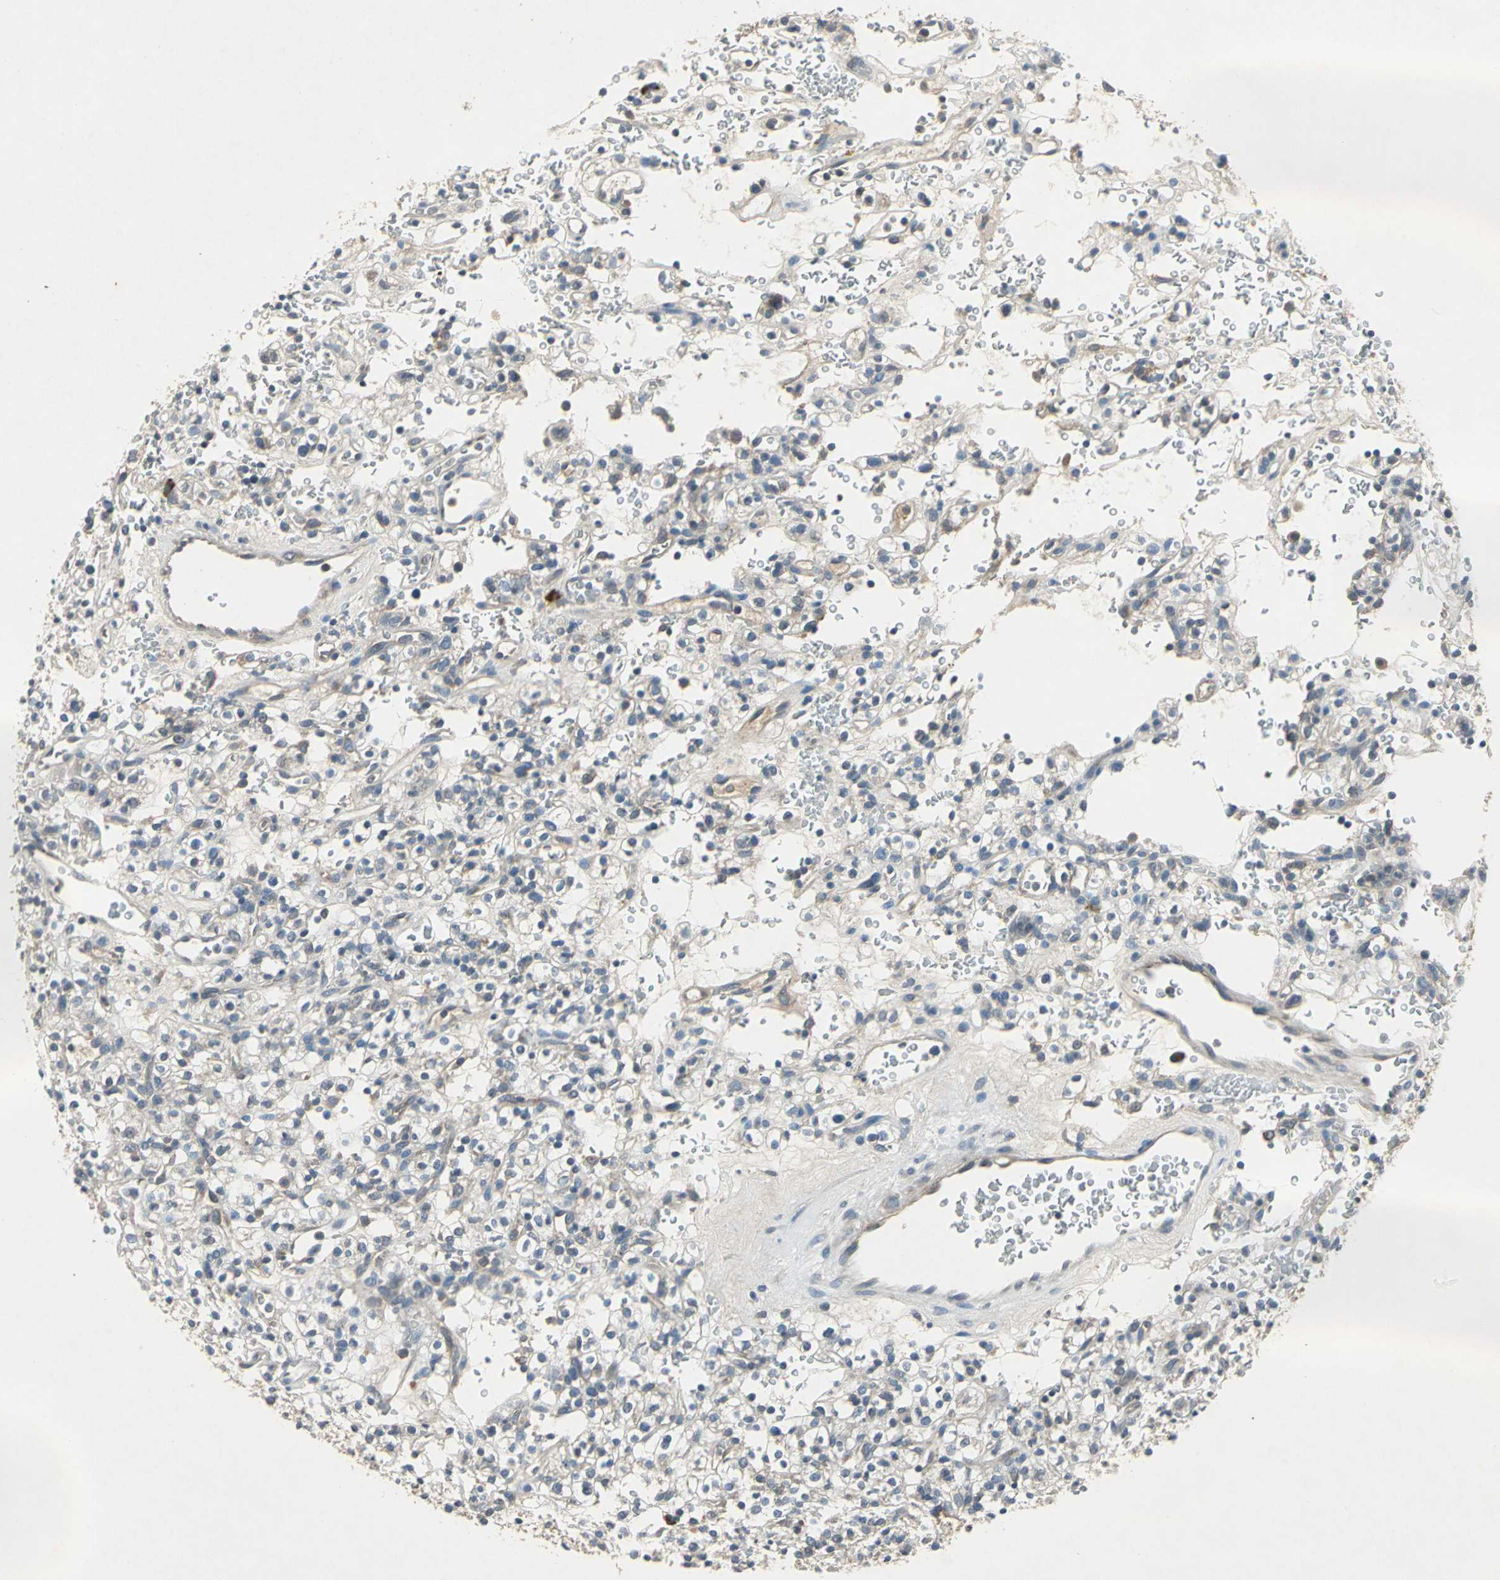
{"staining": {"intensity": "weak", "quantity": "<25%", "location": "cytoplasmic/membranous"}, "tissue": "renal cancer", "cell_type": "Tumor cells", "image_type": "cancer", "snomed": [{"axis": "morphology", "description": "Normal tissue, NOS"}, {"axis": "morphology", "description": "Adenocarcinoma, NOS"}, {"axis": "topography", "description": "Kidney"}], "caption": "DAB immunohistochemical staining of renal cancer (adenocarcinoma) exhibits no significant positivity in tumor cells.", "gene": "SLC2A13", "patient": {"sex": "female", "age": 72}}